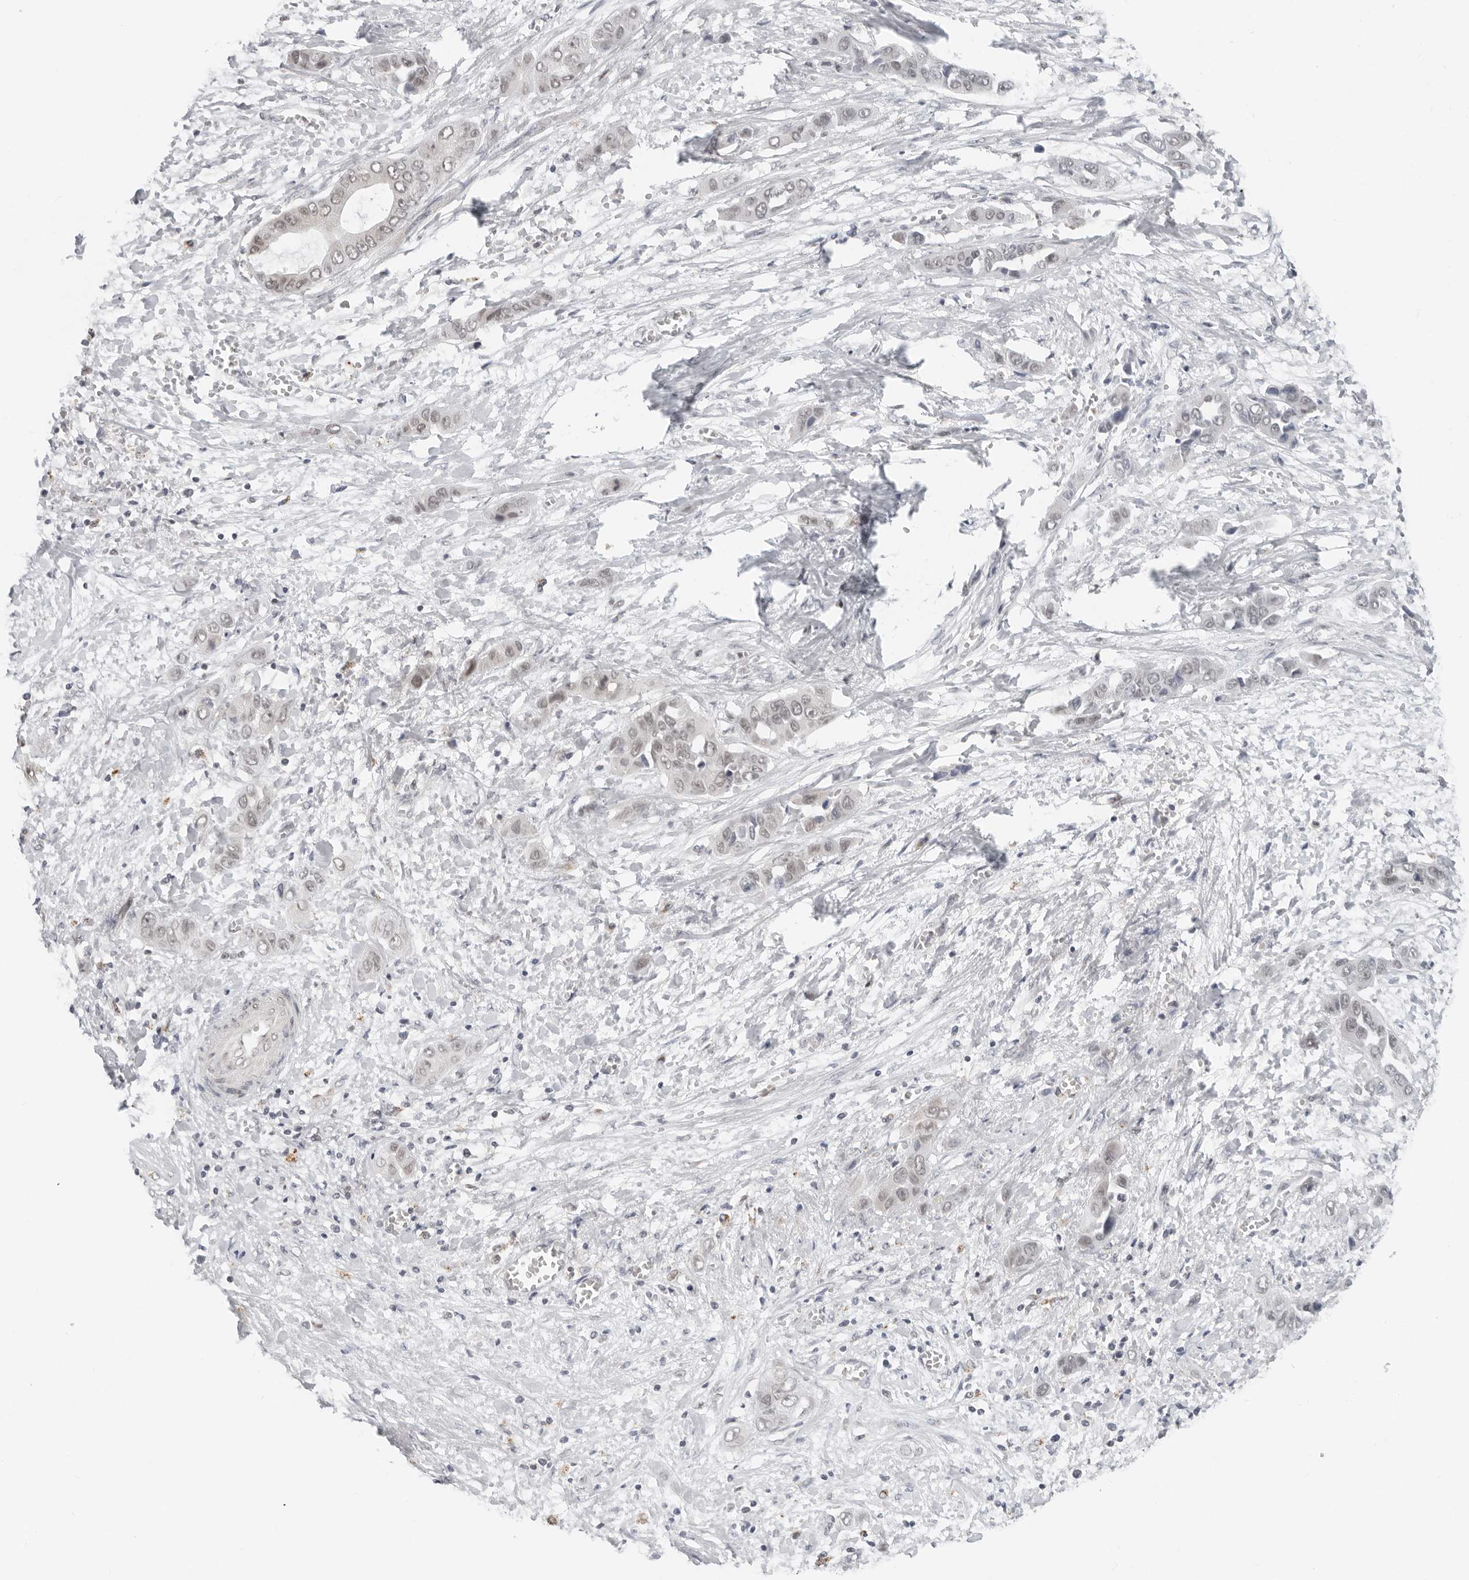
{"staining": {"intensity": "weak", "quantity": "25%-75%", "location": "nuclear"}, "tissue": "liver cancer", "cell_type": "Tumor cells", "image_type": "cancer", "snomed": [{"axis": "morphology", "description": "Cholangiocarcinoma"}, {"axis": "topography", "description": "Liver"}], "caption": "Human liver cholangiocarcinoma stained for a protein (brown) displays weak nuclear positive staining in about 25%-75% of tumor cells.", "gene": "TOX4", "patient": {"sex": "female", "age": 52}}